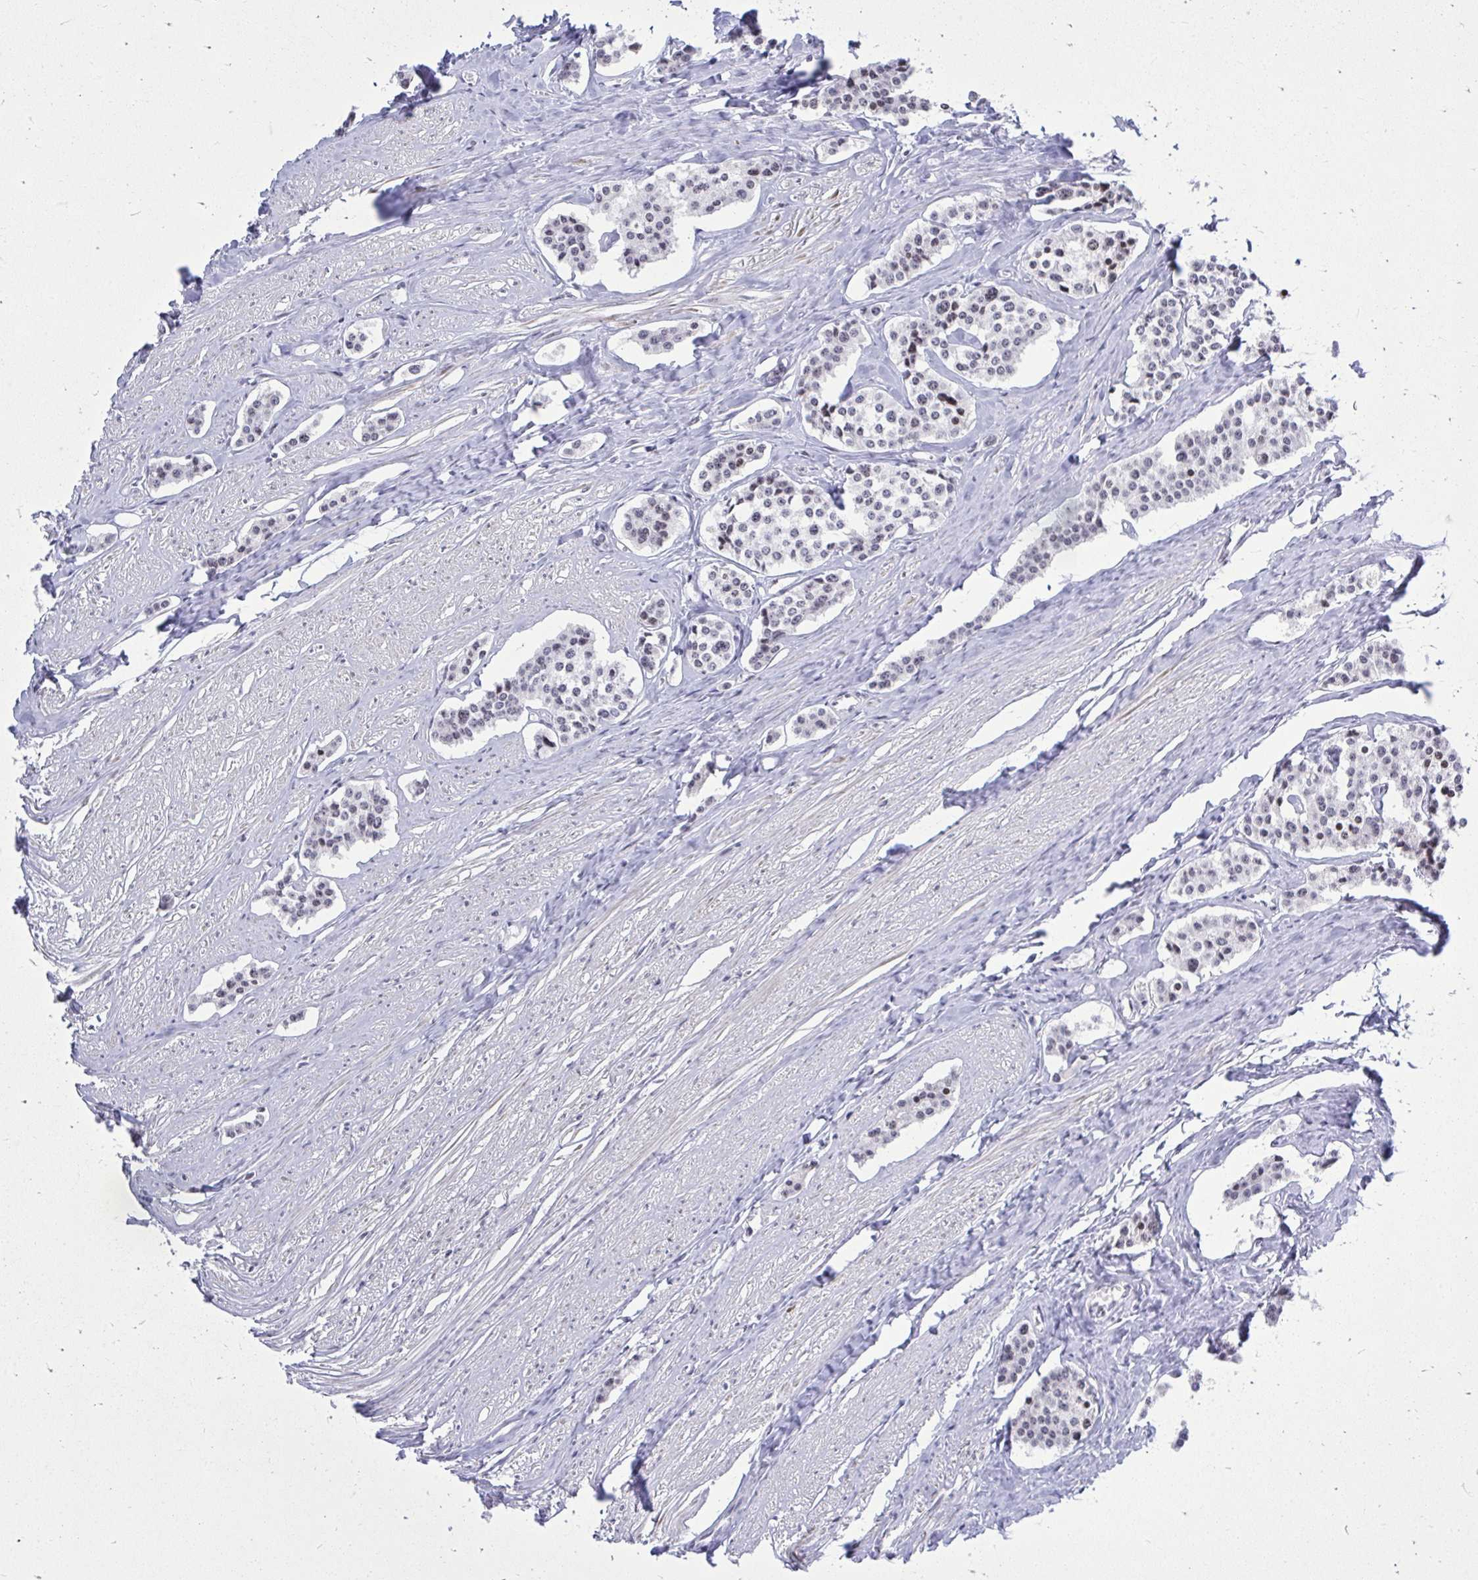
{"staining": {"intensity": "weak", "quantity": "<25%", "location": "nuclear"}, "tissue": "carcinoid", "cell_type": "Tumor cells", "image_type": "cancer", "snomed": [{"axis": "morphology", "description": "Carcinoid, malignant, NOS"}, {"axis": "topography", "description": "Small intestine"}], "caption": "Carcinoid (malignant) was stained to show a protein in brown. There is no significant staining in tumor cells. (DAB (3,3'-diaminobenzidine) immunohistochemistry (IHC) visualized using brightfield microscopy, high magnification).", "gene": "GABRA1", "patient": {"sex": "male", "age": 60}}